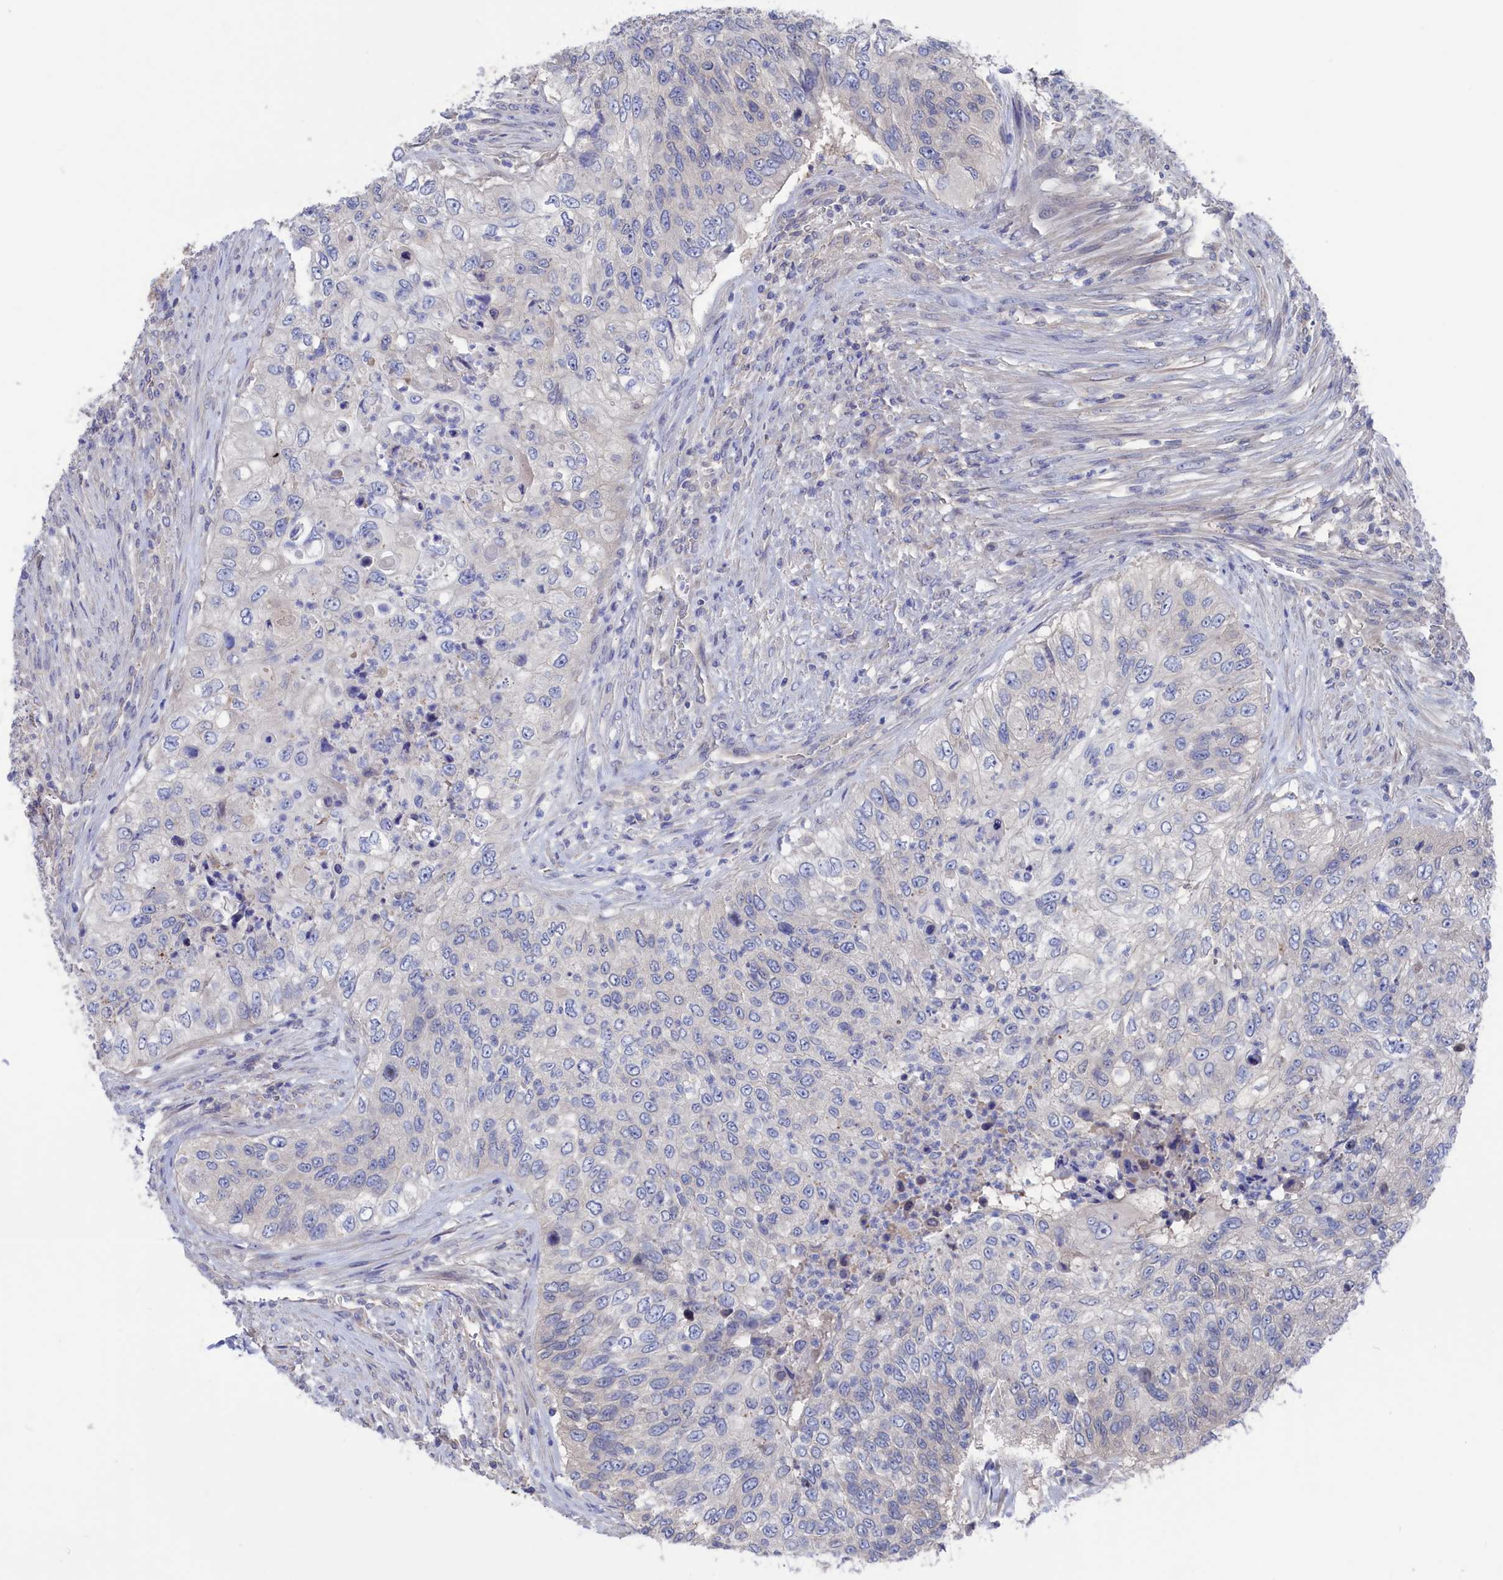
{"staining": {"intensity": "negative", "quantity": "none", "location": "none"}, "tissue": "urothelial cancer", "cell_type": "Tumor cells", "image_type": "cancer", "snomed": [{"axis": "morphology", "description": "Urothelial carcinoma, High grade"}, {"axis": "topography", "description": "Urinary bladder"}], "caption": "Protein analysis of urothelial carcinoma (high-grade) exhibits no significant staining in tumor cells.", "gene": "NUTF2", "patient": {"sex": "female", "age": 60}}